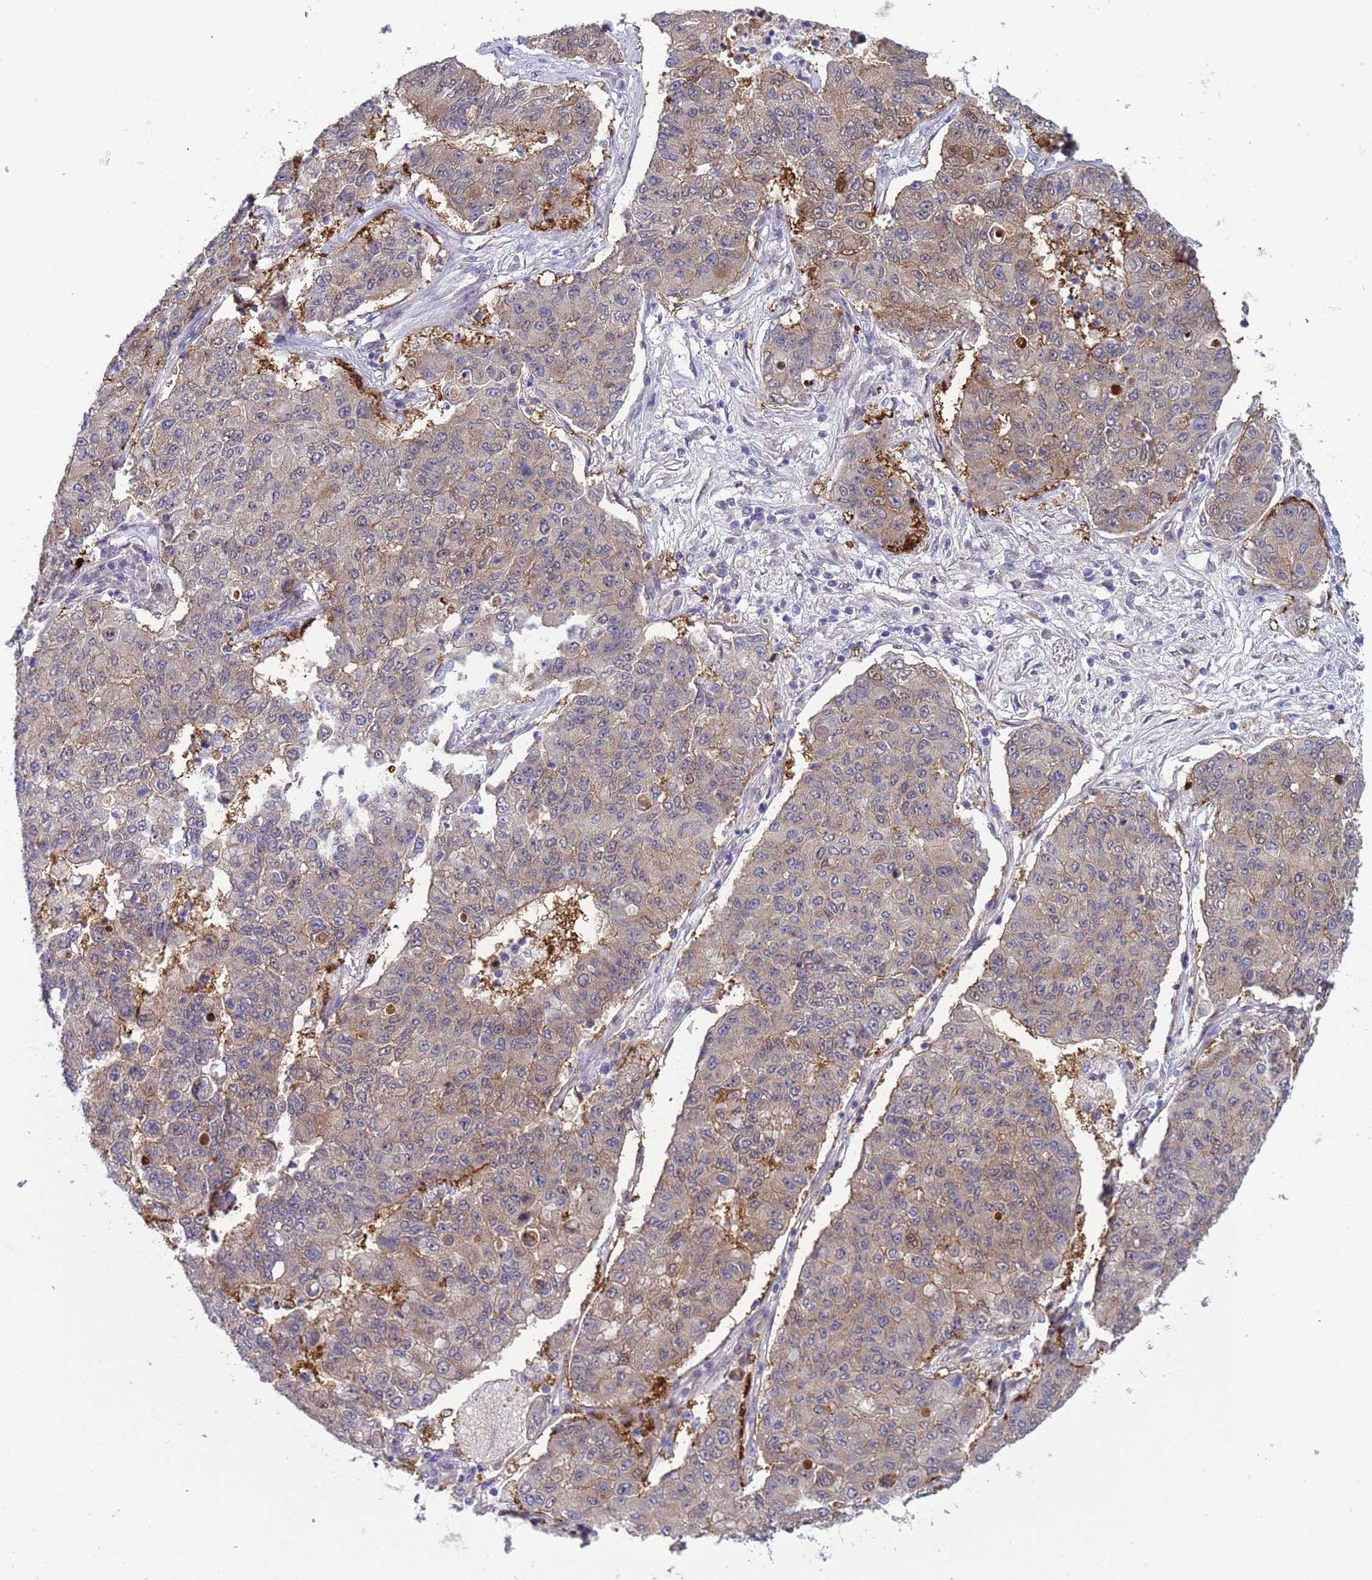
{"staining": {"intensity": "weak", "quantity": "<25%", "location": "cytoplasmic/membranous"}, "tissue": "lung cancer", "cell_type": "Tumor cells", "image_type": "cancer", "snomed": [{"axis": "morphology", "description": "Squamous cell carcinoma, NOS"}, {"axis": "topography", "description": "Lung"}], "caption": "An immunohistochemistry histopathology image of lung squamous cell carcinoma is shown. There is no staining in tumor cells of lung squamous cell carcinoma.", "gene": "TRMT10A", "patient": {"sex": "male", "age": 74}}